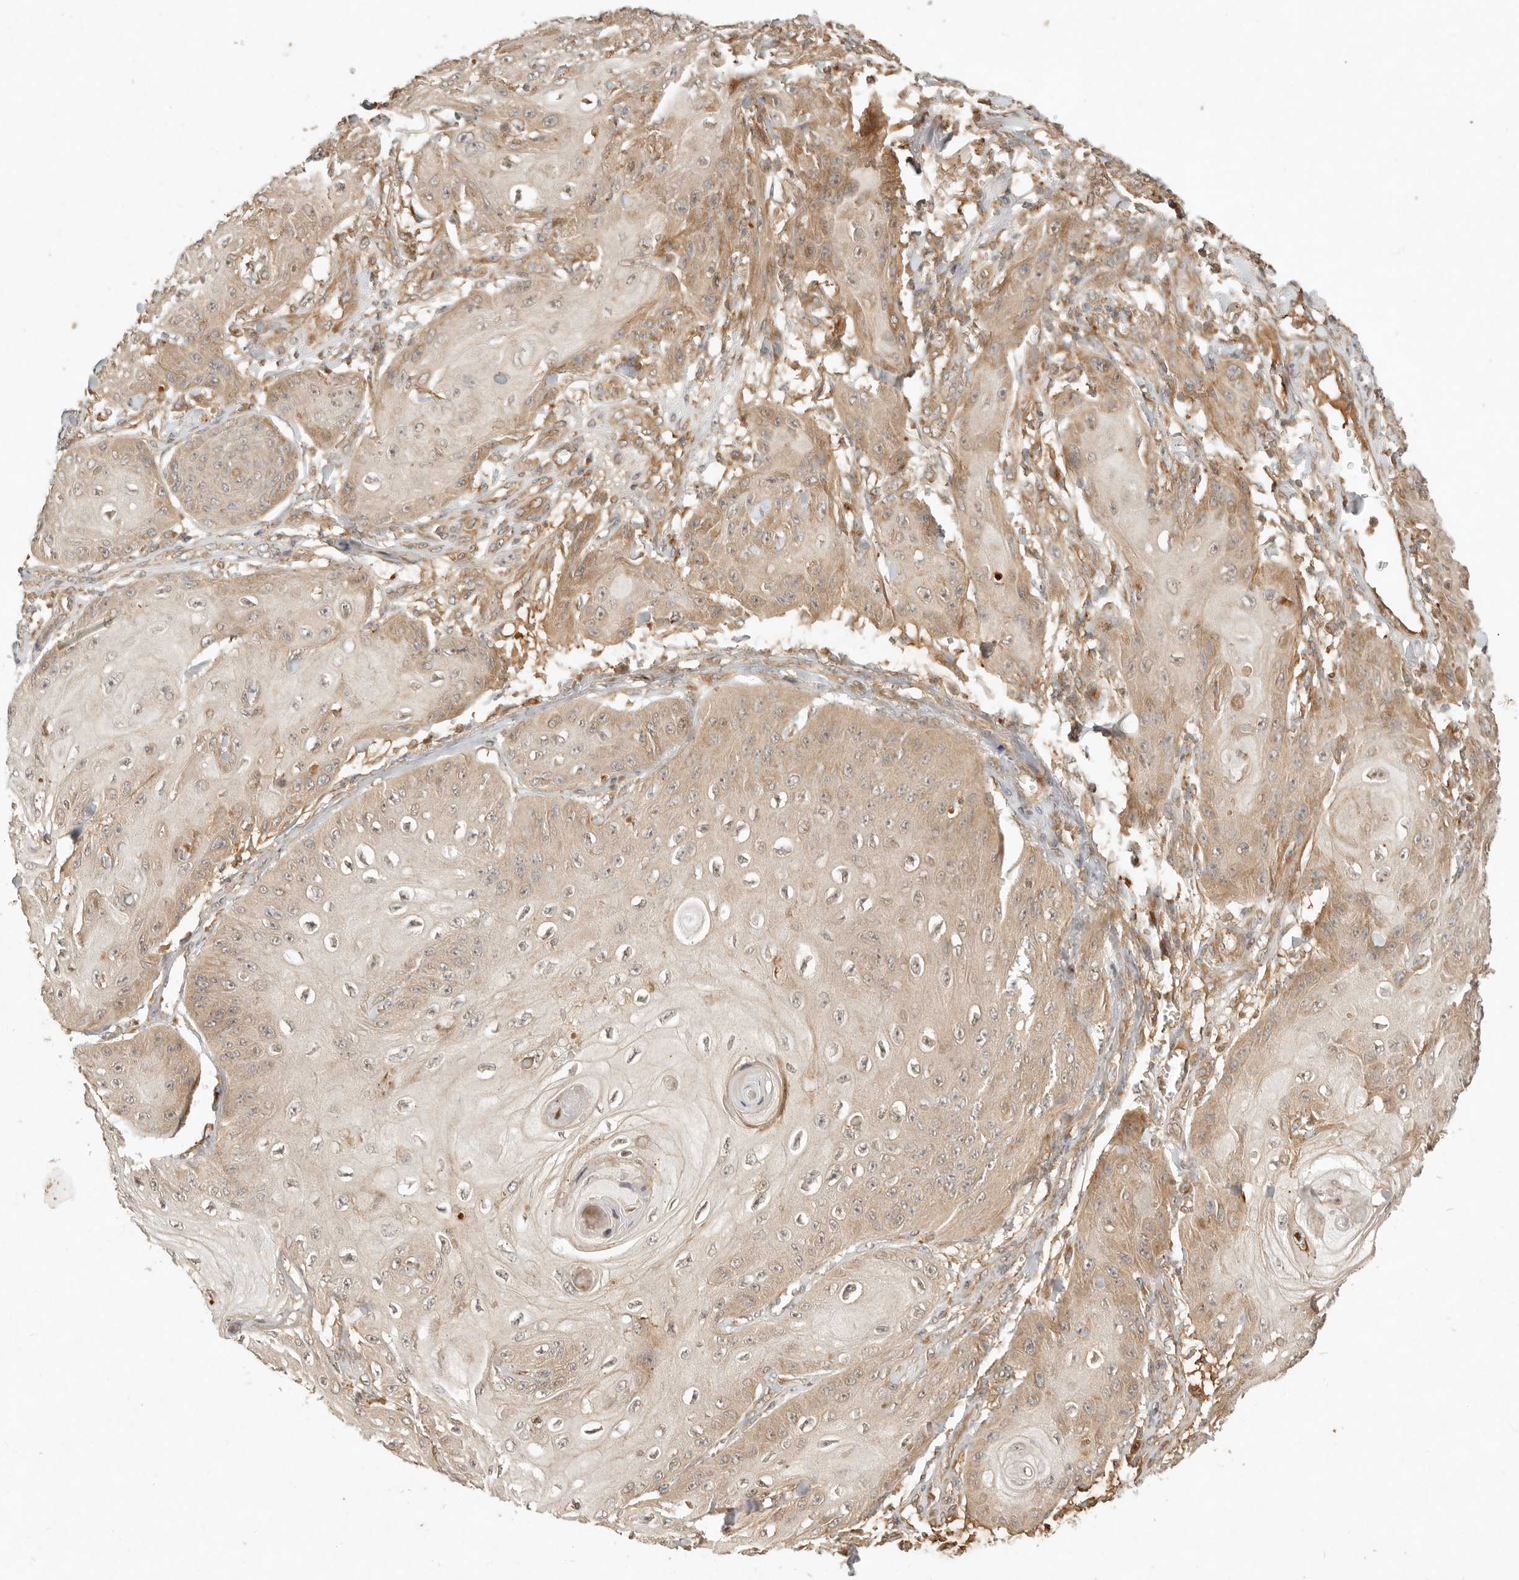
{"staining": {"intensity": "moderate", "quantity": "<25%", "location": "cytoplasmic/membranous"}, "tissue": "skin cancer", "cell_type": "Tumor cells", "image_type": "cancer", "snomed": [{"axis": "morphology", "description": "Squamous cell carcinoma, NOS"}, {"axis": "topography", "description": "Skin"}], "caption": "Protein analysis of skin cancer tissue displays moderate cytoplasmic/membranous positivity in approximately <25% of tumor cells.", "gene": "ANKRD61", "patient": {"sex": "male", "age": 74}}